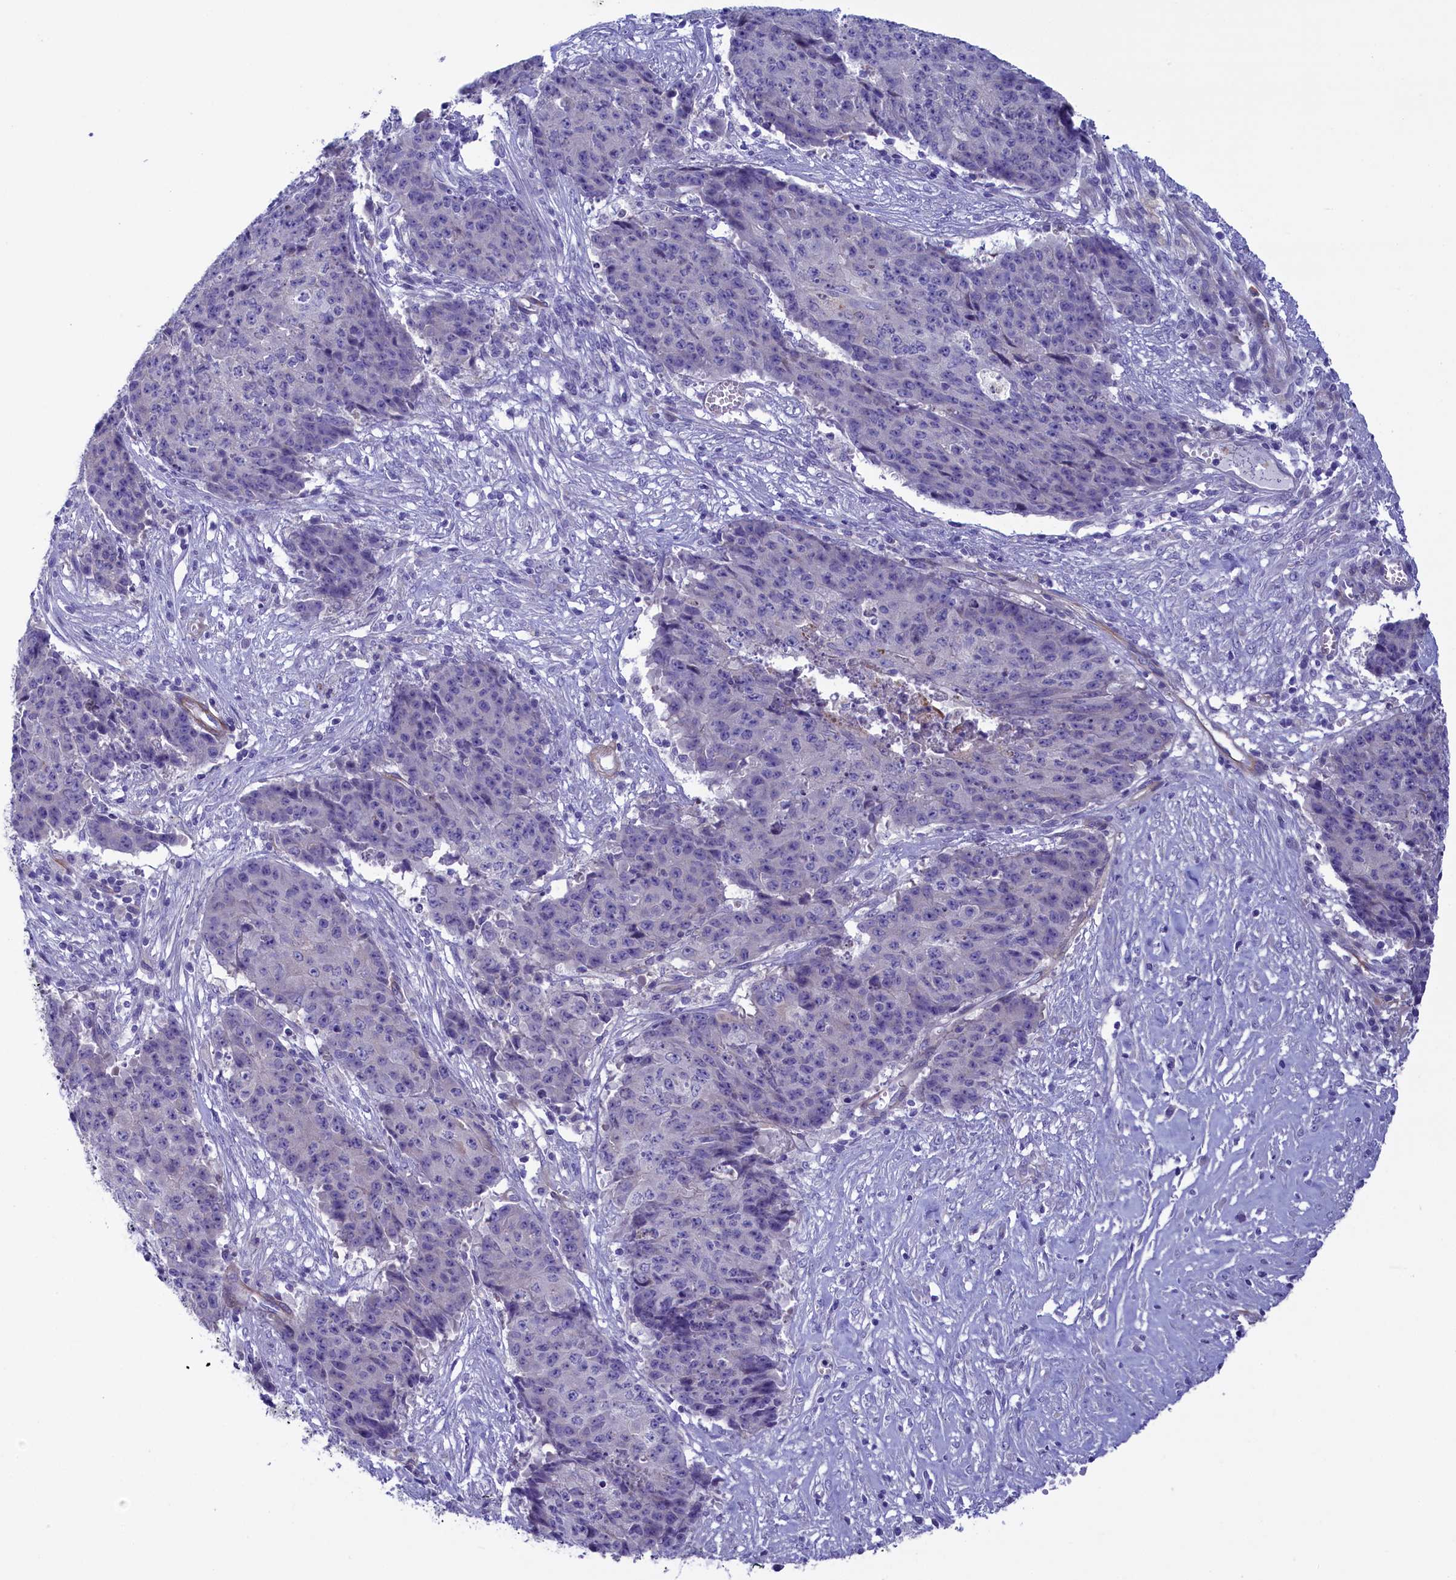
{"staining": {"intensity": "negative", "quantity": "none", "location": "none"}, "tissue": "ovarian cancer", "cell_type": "Tumor cells", "image_type": "cancer", "snomed": [{"axis": "morphology", "description": "Carcinoma, endometroid"}, {"axis": "topography", "description": "Ovary"}], "caption": "The histopathology image shows no significant positivity in tumor cells of ovarian cancer (endometroid carcinoma).", "gene": "LOXL1", "patient": {"sex": "female", "age": 42}}